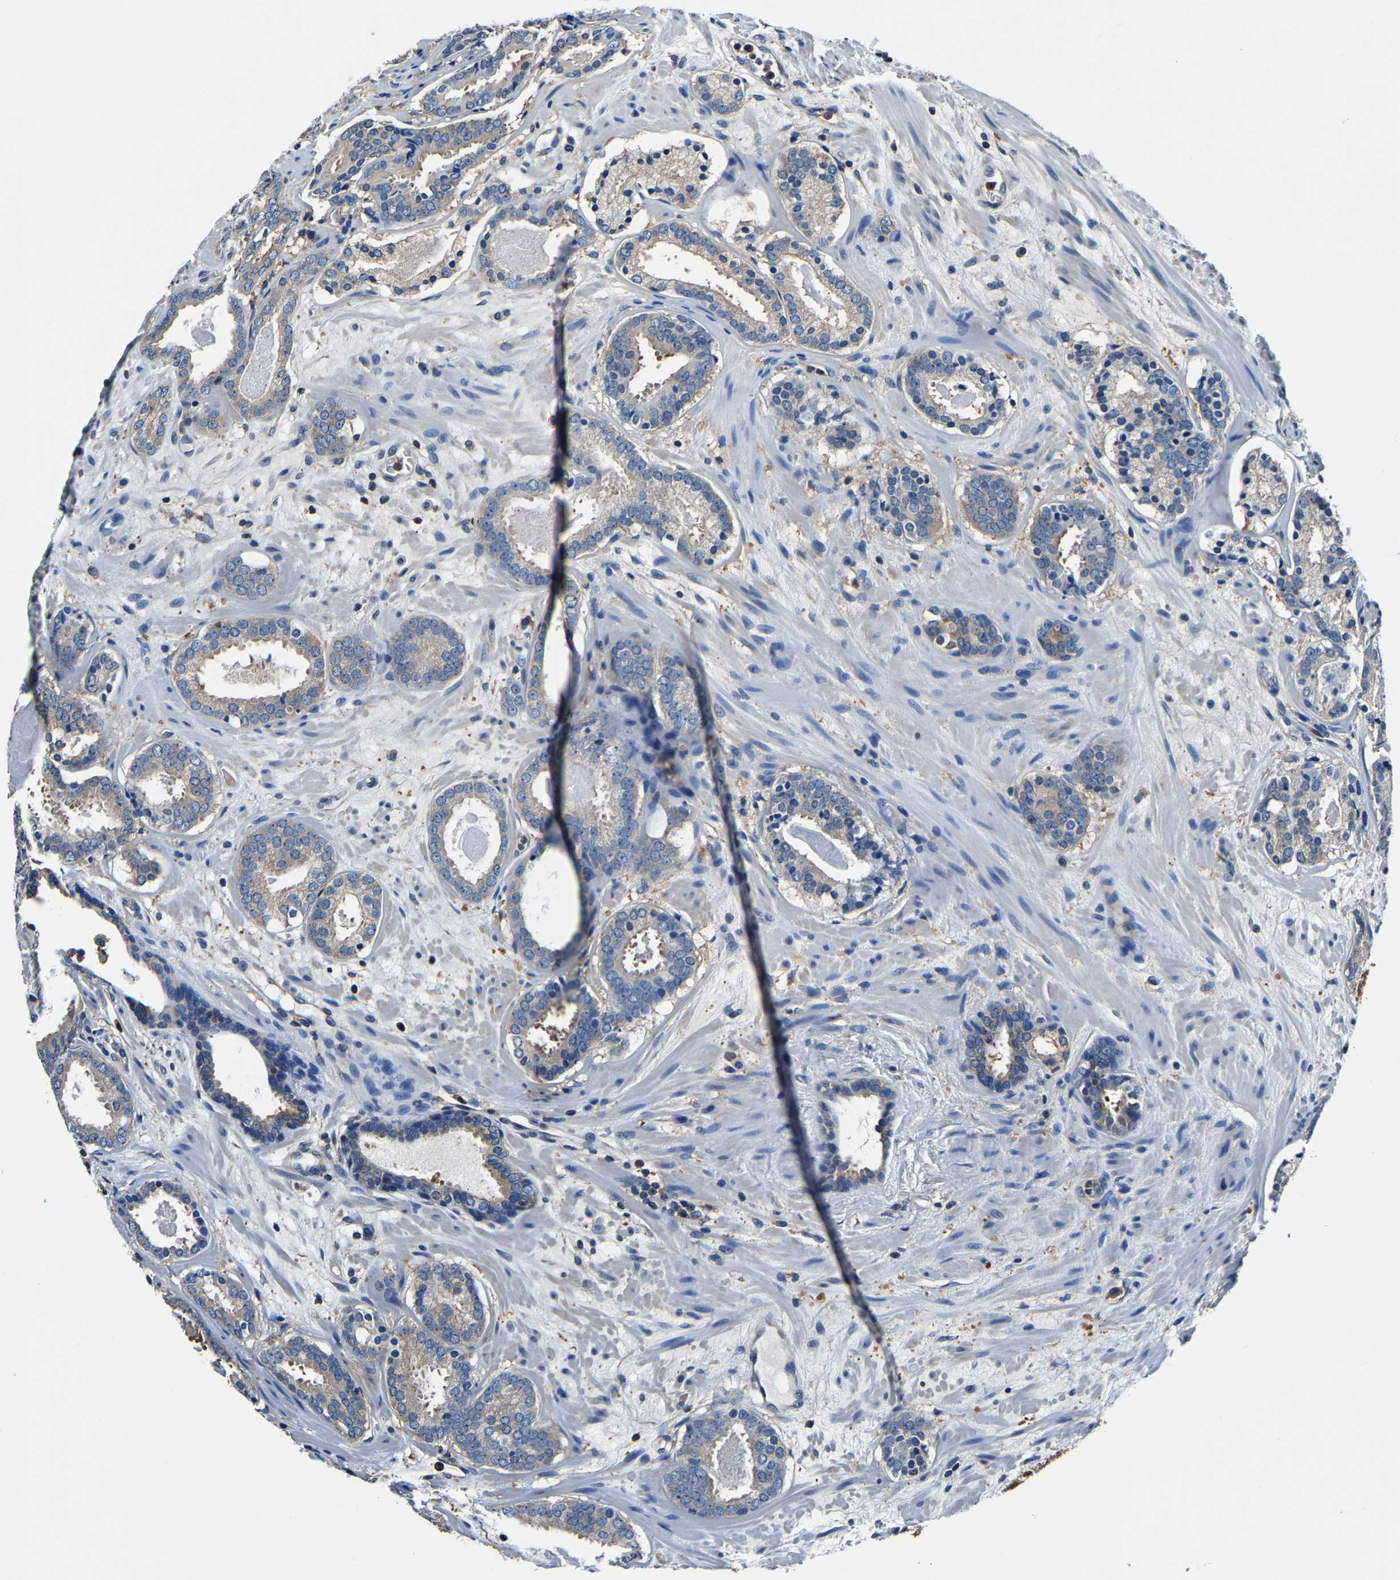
{"staining": {"intensity": "weak", "quantity": "25%-75%", "location": "cytoplasmic/membranous"}, "tissue": "prostate cancer", "cell_type": "Tumor cells", "image_type": "cancer", "snomed": [{"axis": "morphology", "description": "Adenocarcinoma, Low grade"}, {"axis": "topography", "description": "Prostate"}], "caption": "Immunohistochemical staining of low-grade adenocarcinoma (prostate) reveals low levels of weak cytoplasmic/membranous positivity in about 25%-75% of tumor cells.", "gene": "ALDOB", "patient": {"sex": "male", "age": 69}}